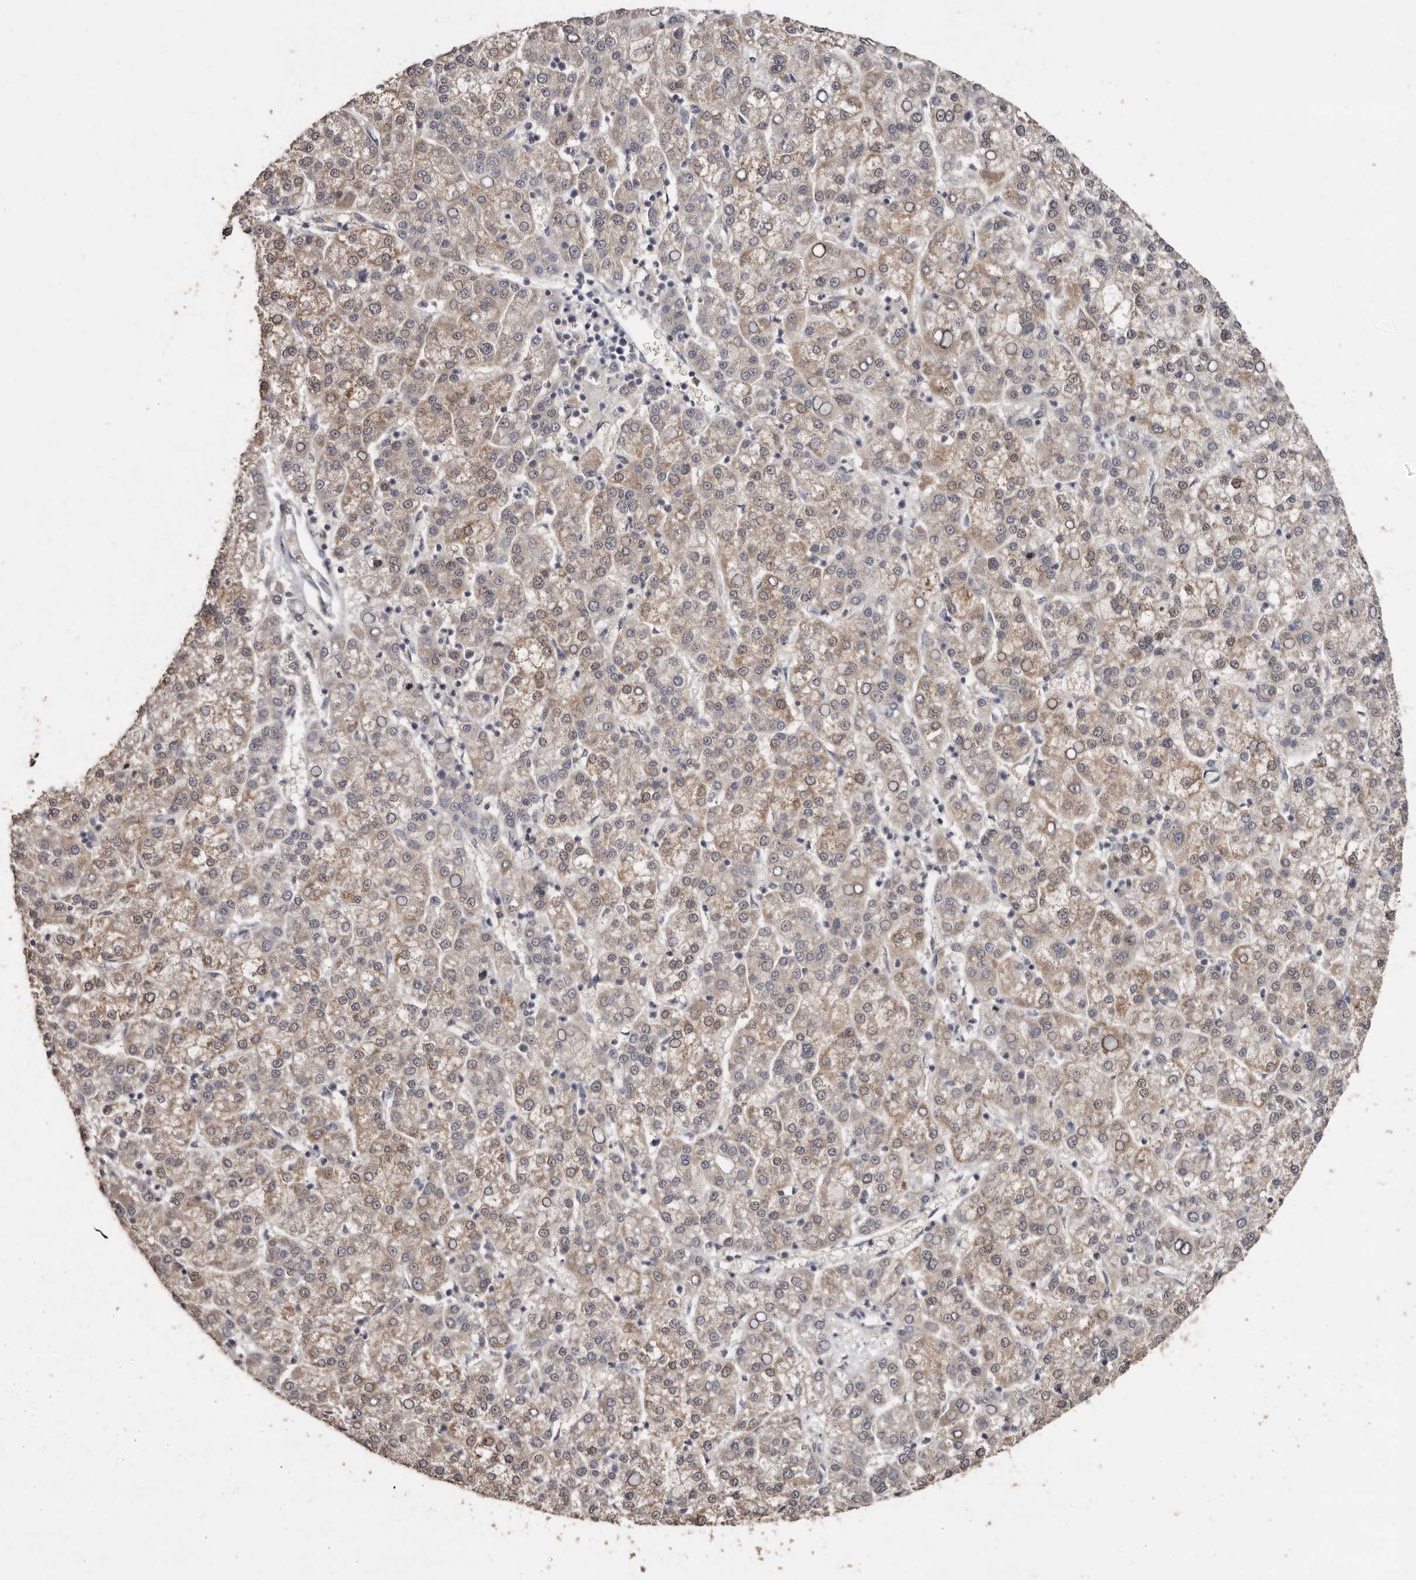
{"staining": {"intensity": "weak", "quantity": "25%-75%", "location": "cytoplasmic/membranous"}, "tissue": "liver cancer", "cell_type": "Tumor cells", "image_type": "cancer", "snomed": [{"axis": "morphology", "description": "Carcinoma, Hepatocellular, NOS"}, {"axis": "topography", "description": "Liver"}], "caption": "The image exhibits staining of liver cancer (hepatocellular carcinoma), revealing weak cytoplasmic/membranous protein positivity (brown color) within tumor cells.", "gene": "SULT1E1", "patient": {"sex": "female", "age": 58}}